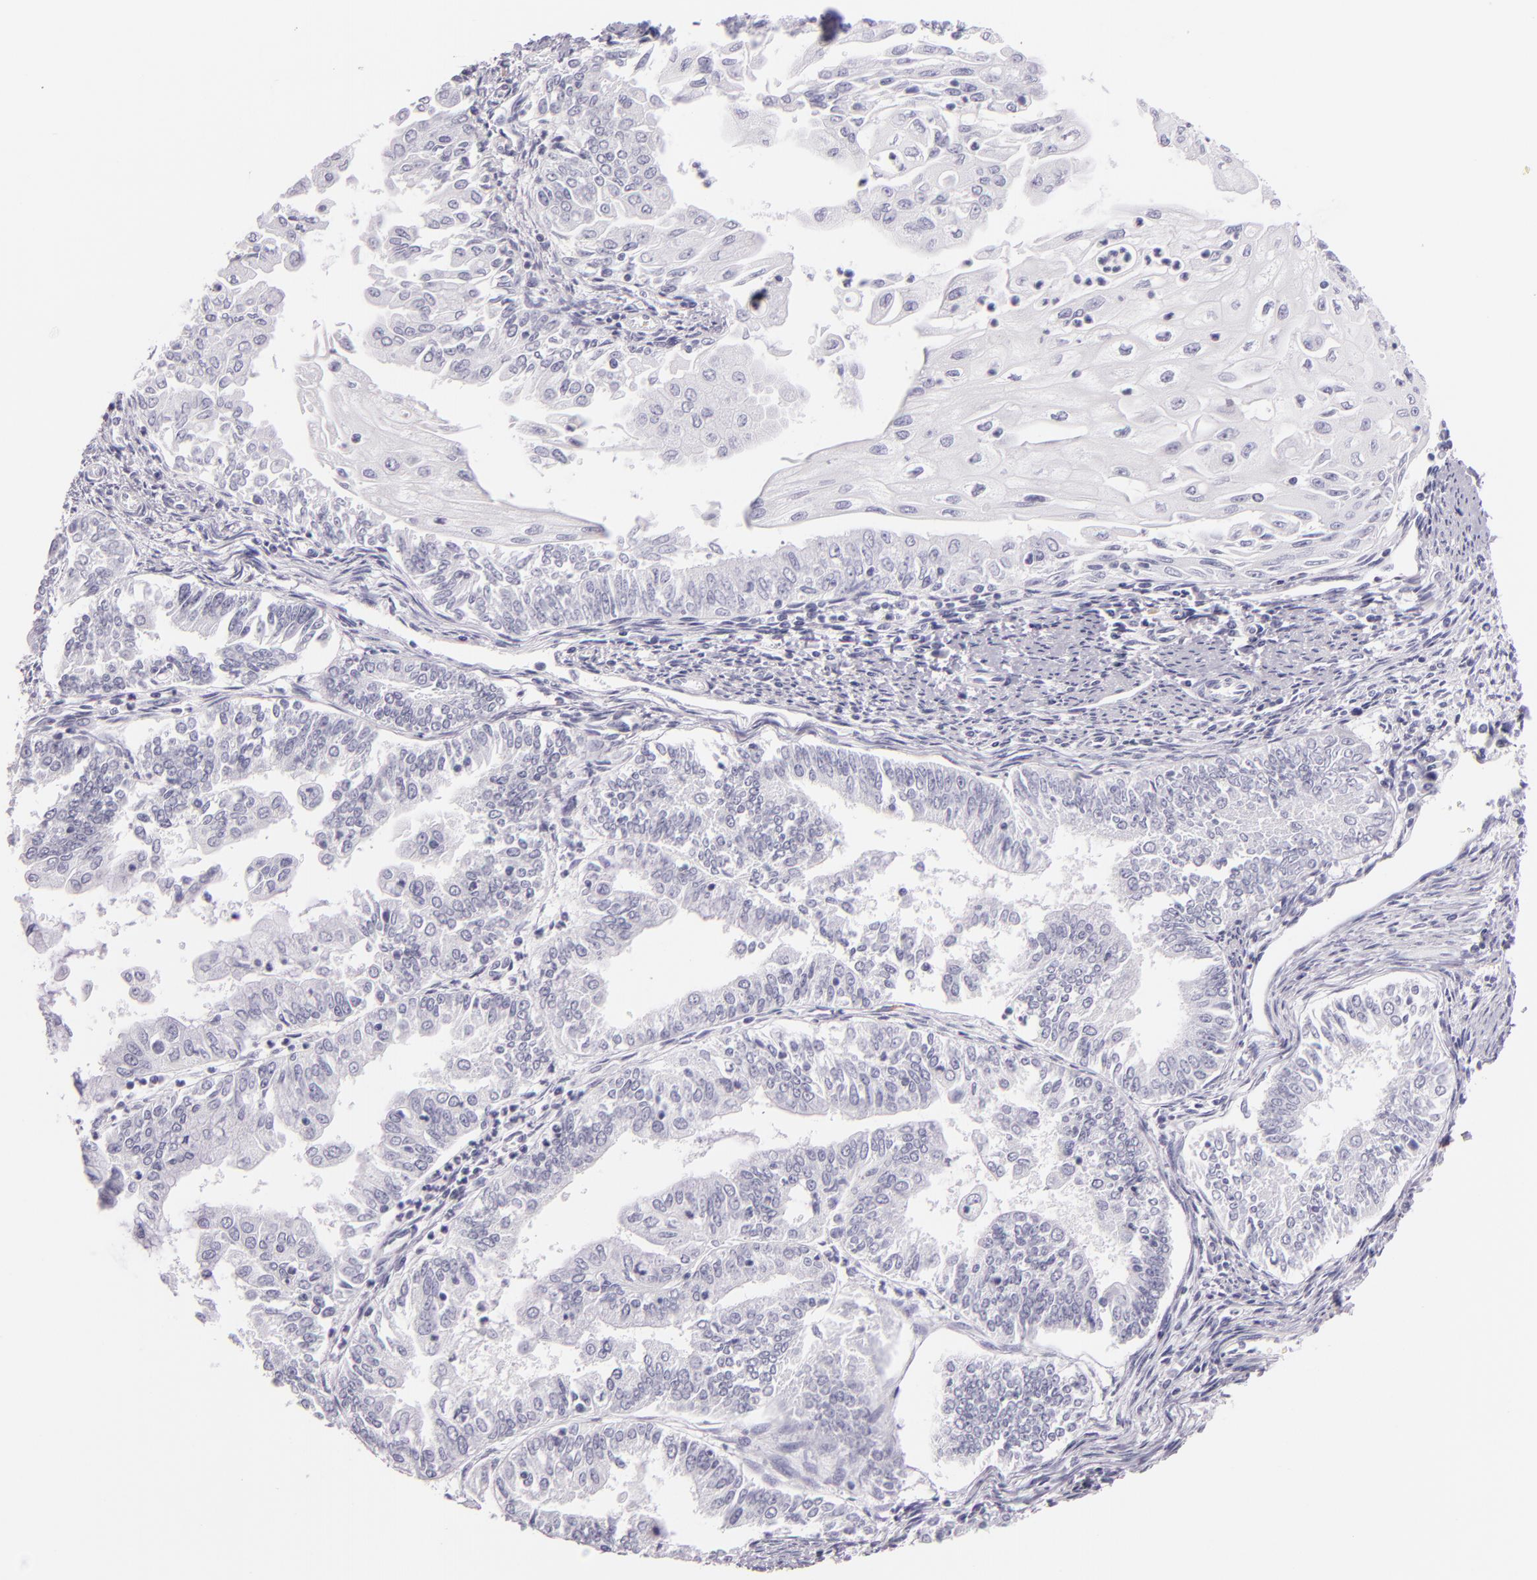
{"staining": {"intensity": "negative", "quantity": "none", "location": "none"}, "tissue": "endometrial cancer", "cell_type": "Tumor cells", "image_type": "cancer", "snomed": [{"axis": "morphology", "description": "Adenocarcinoma, NOS"}, {"axis": "topography", "description": "Endometrium"}], "caption": "A photomicrograph of human endometrial cancer is negative for staining in tumor cells.", "gene": "INA", "patient": {"sex": "female", "age": 75}}